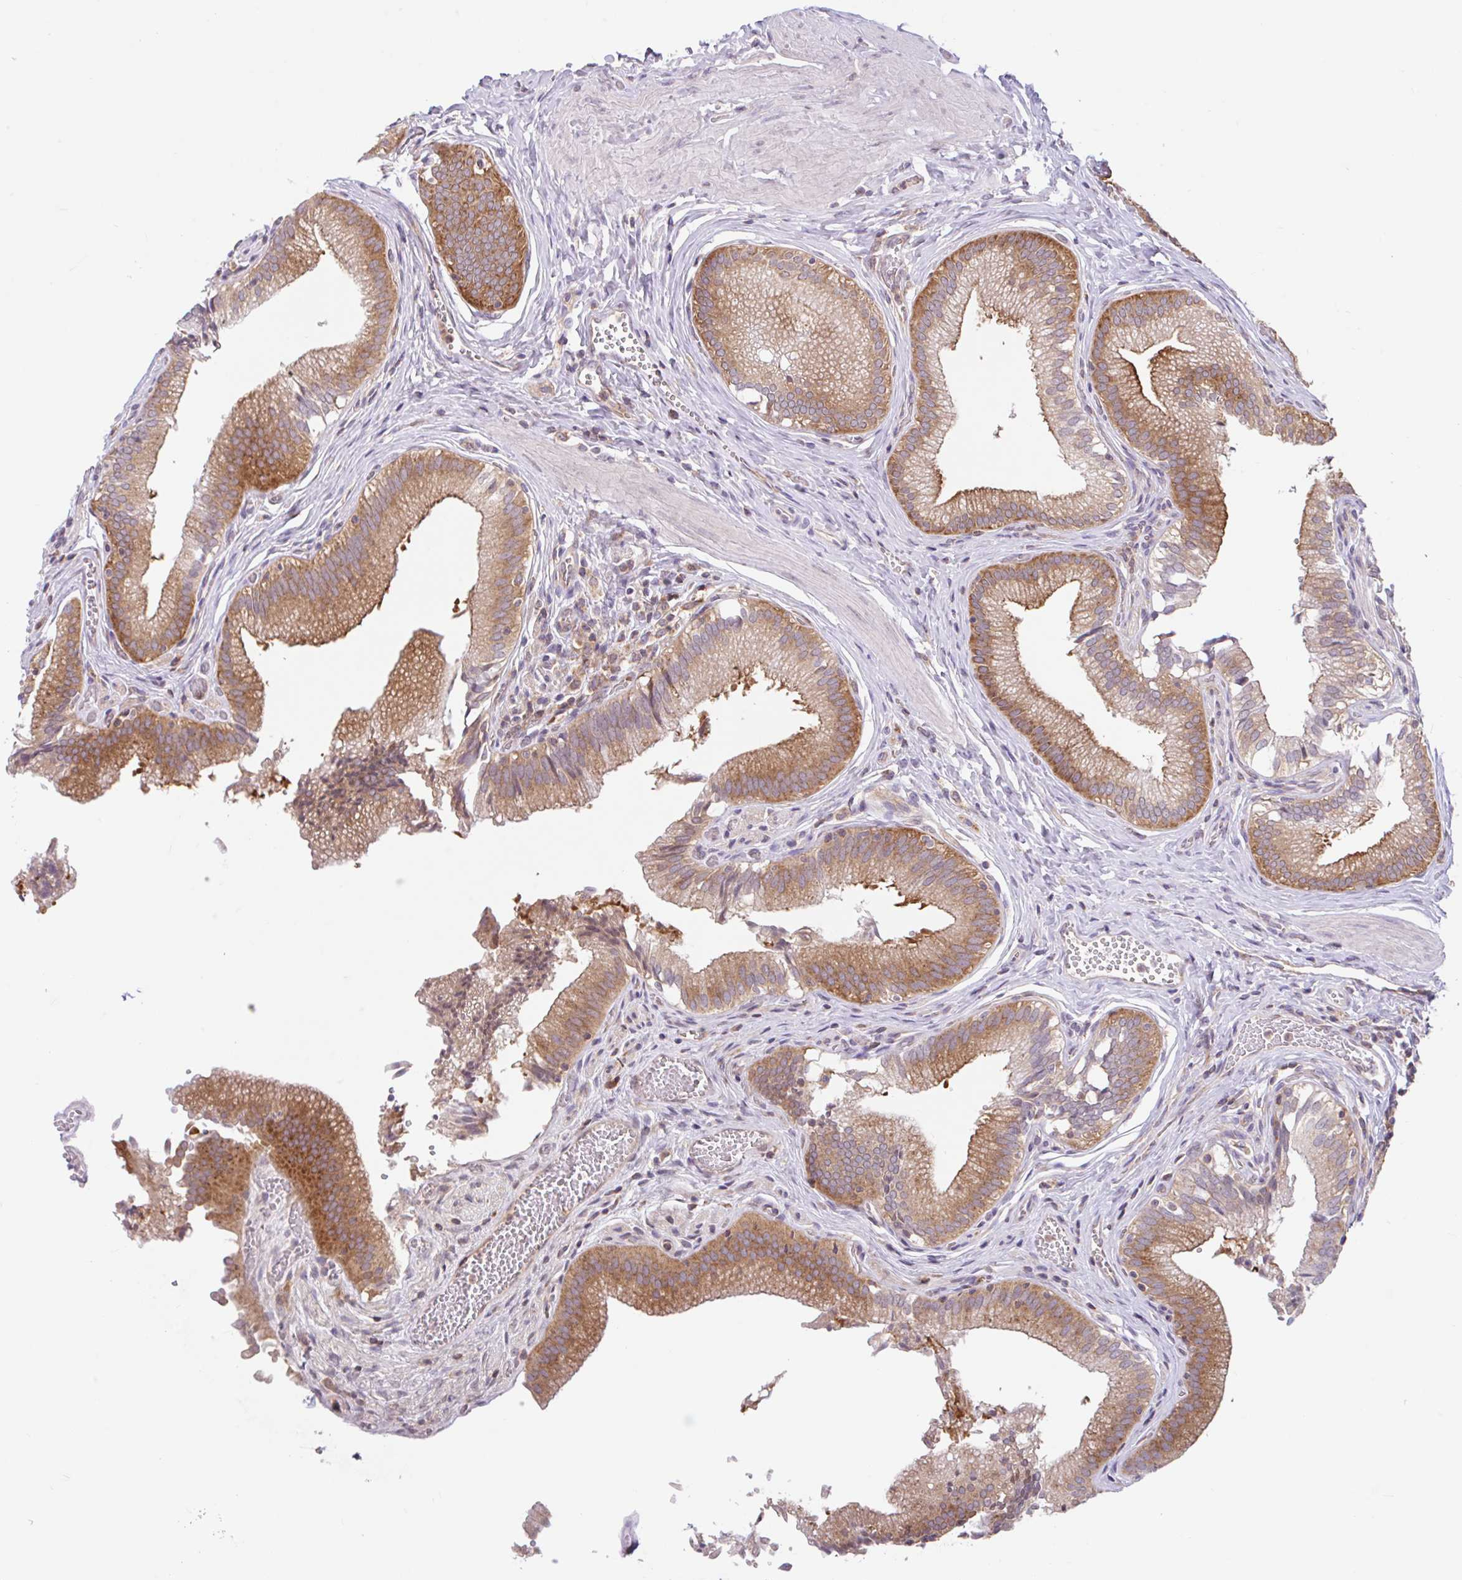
{"staining": {"intensity": "moderate", "quantity": ">75%", "location": "cytoplasmic/membranous"}, "tissue": "gallbladder", "cell_type": "Glandular cells", "image_type": "normal", "snomed": [{"axis": "morphology", "description": "Normal tissue, NOS"}, {"axis": "topography", "description": "Gallbladder"}, {"axis": "topography", "description": "Peripheral nerve tissue"}], "caption": "An image showing moderate cytoplasmic/membranous positivity in approximately >75% of glandular cells in normal gallbladder, as visualized by brown immunohistochemical staining.", "gene": "RALBP1", "patient": {"sex": "male", "age": 17}}